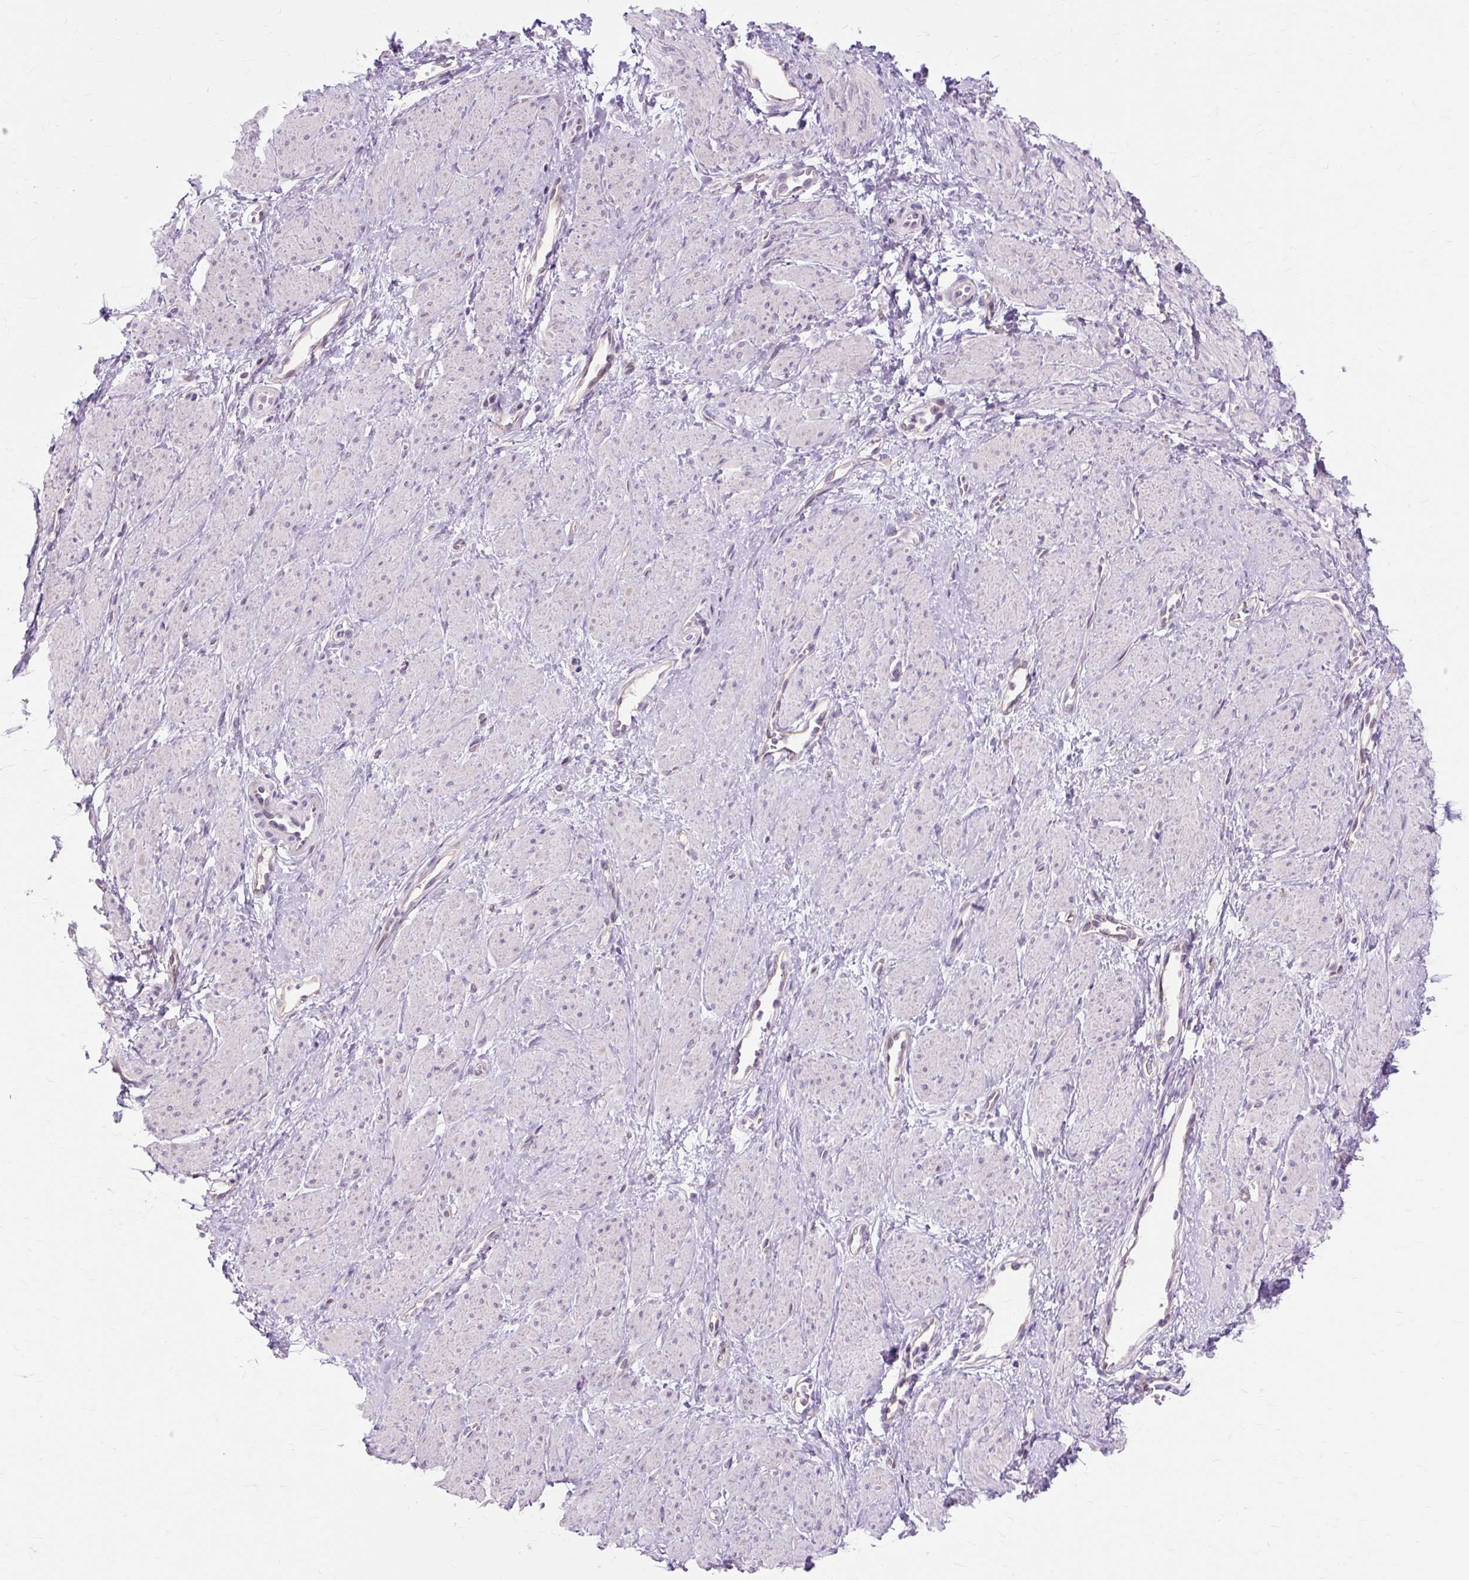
{"staining": {"intensity": "negative", "quantity": "none", "location": "none"}, "tissue": "smooth muscle", "cell_type": "Smooth muscle cells", "image_type": "normal", "snomed": [{"axis": "morphology", "description": "Normal tissue, NOS"}, {"axis": "topography", "description": "Smooth muscle"}, {"axis": "topography", "description": "Uterus"}], "caption": "Histopathology image shows no protein expression in smooth muscle cells of normal smooth muscle.", "gene": "ZNF35", "patient": {"sex": "female", "age": 39}}